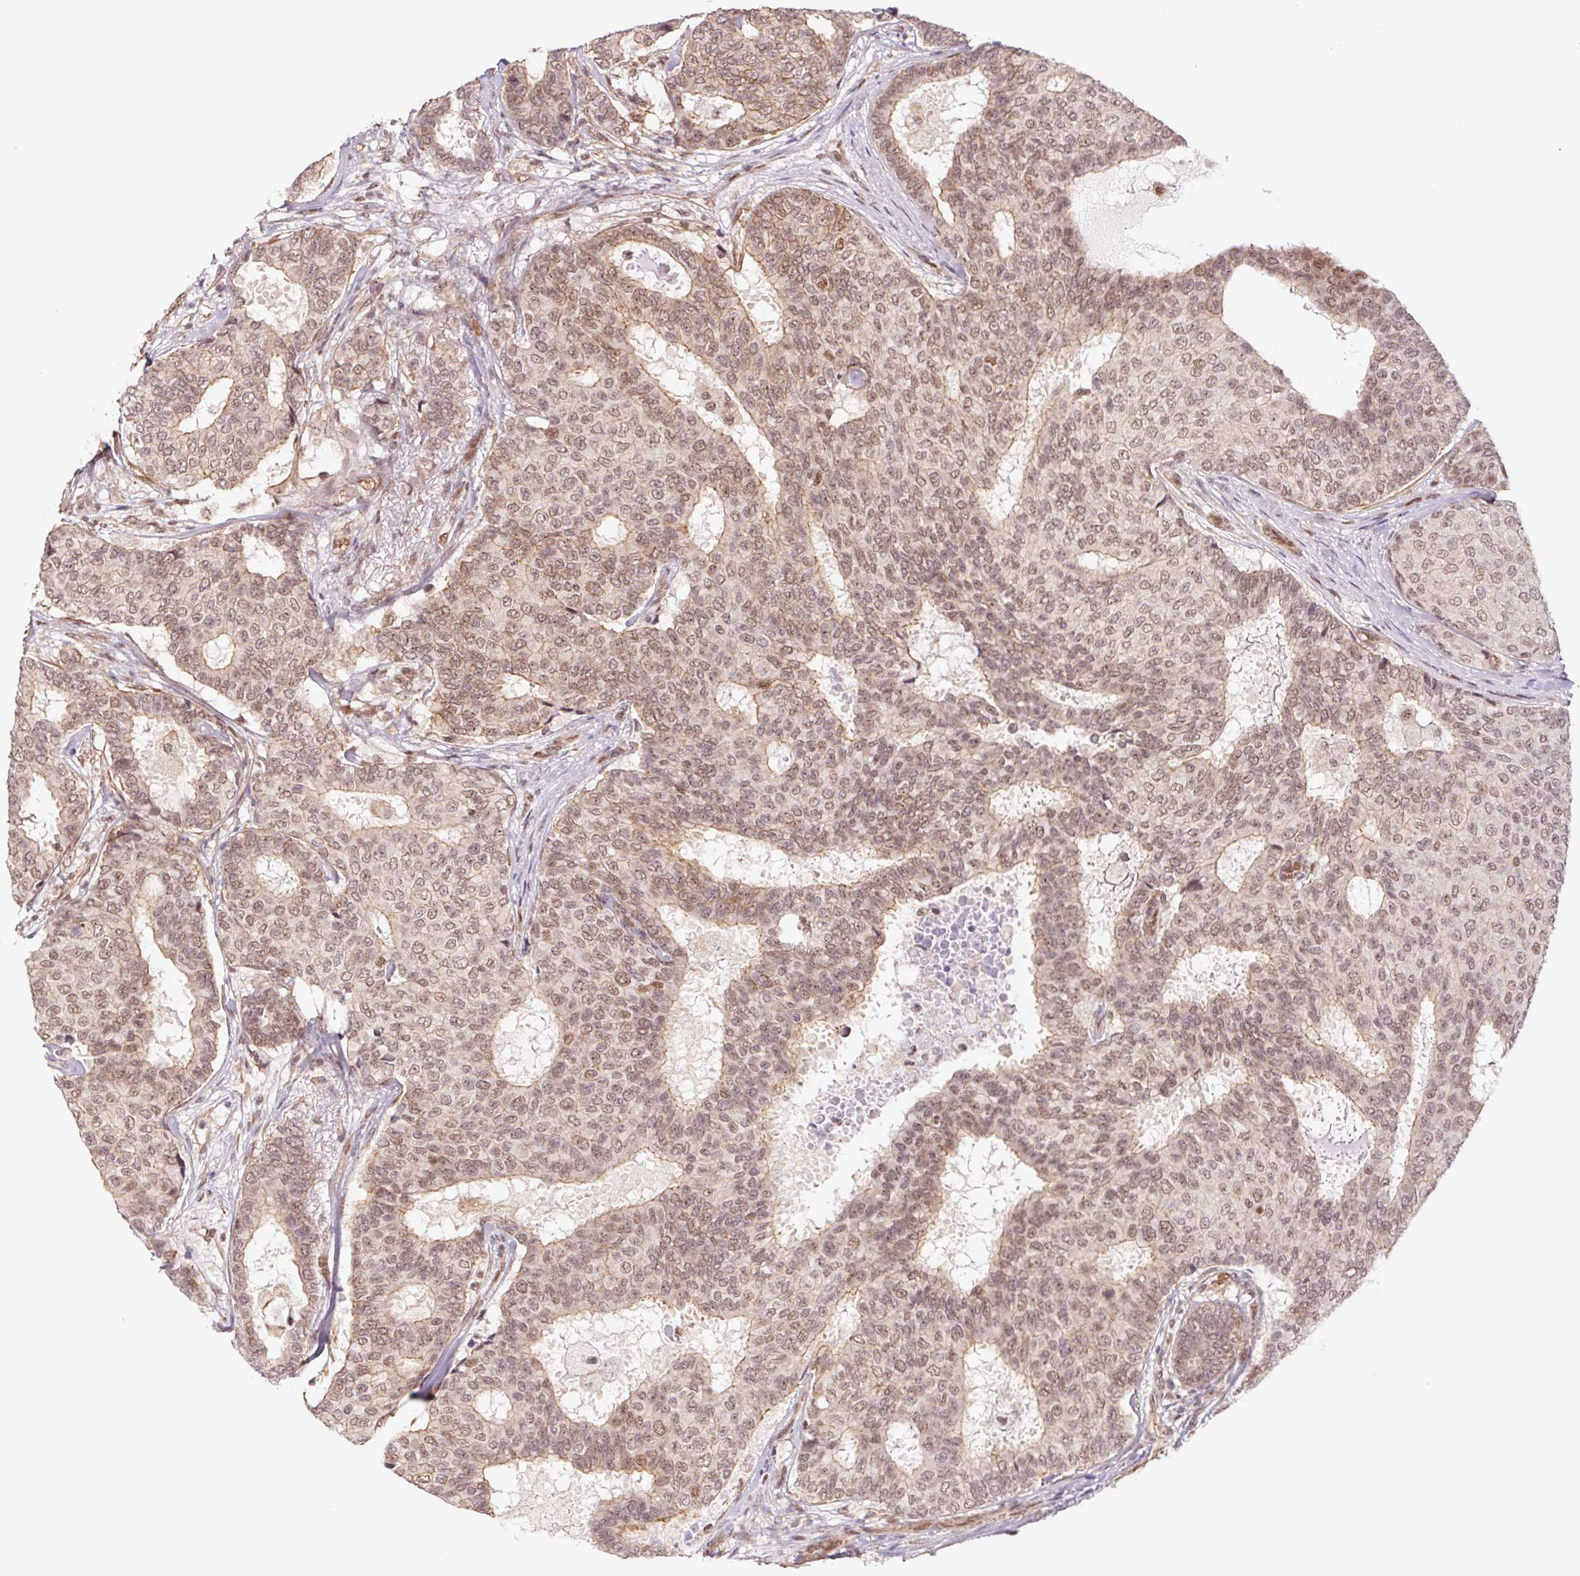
{"staining": {"intensity": "moderate", "quantity": ">75%", "location": "cytoplasmic/membranous,nuclear"}, "tissue": "breast cancer", "cell_type": "Tumor cells", "image_type": "cancer", "snomed": [{"axis": "morphology", "description": "Duct carcinoma"}, {"axis": "topography", "description": "Breast"}], "caption": "Moderate cytoplasmic/membranous and nuclear staining is identified in about >75% of tumor cells in breast cancer (invasive ductal carcinoma).", "gene": "CWC25", "patient": {"sex": "female", "age": 75}}